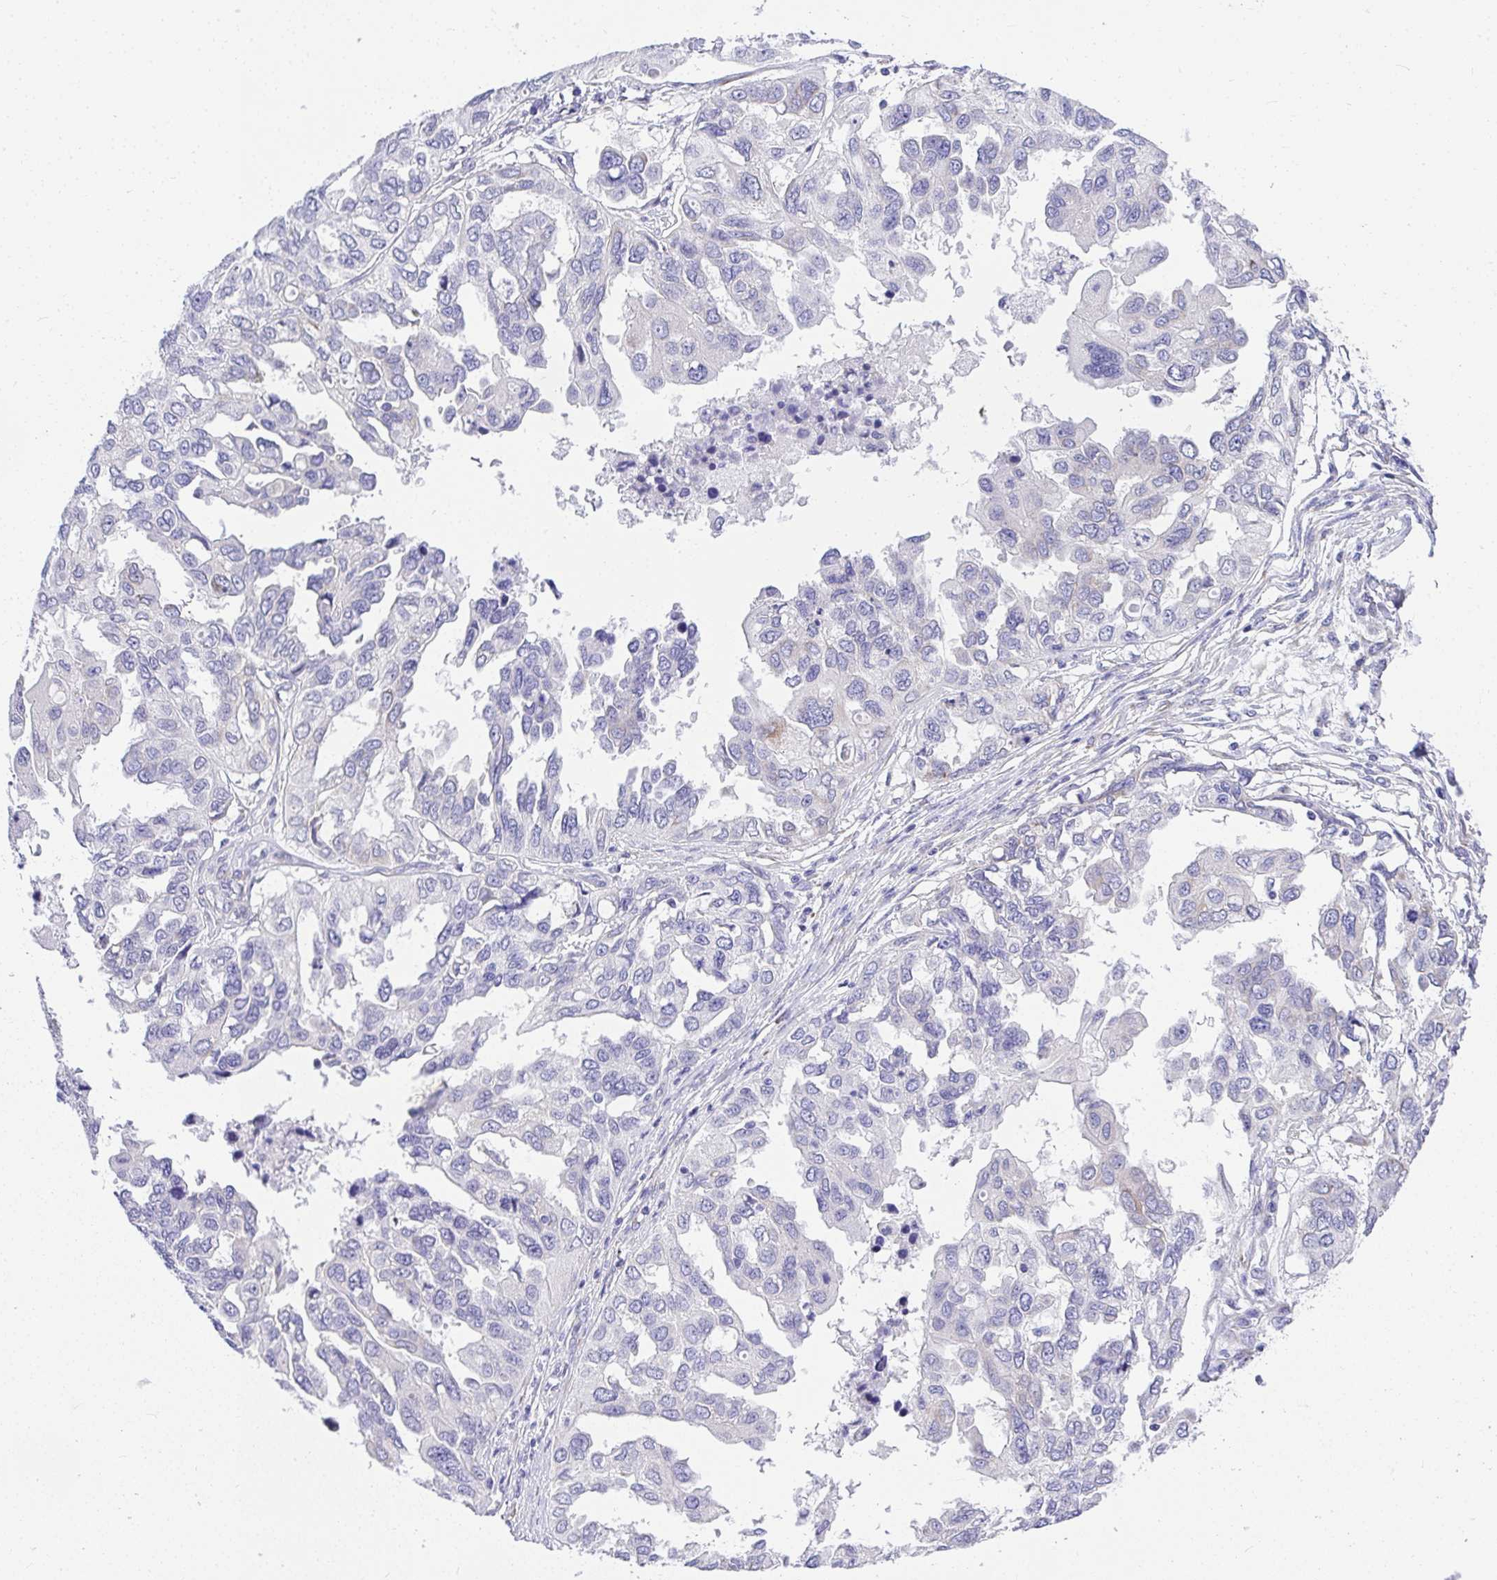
{"staining": {"intensity": "negative", "quantity": "none", "location": "none"}, "tissue": "ovarian cancer", "cell_type": "Tumor cells", "image_type": "cancer", "snomed": [{"axis": "morphology", "description": "Cystadenocarcinoma, serous, NOS"}, {"axis": "topography", "description": "Ovary"}], "caption": "High power microscopy image of an immunohistochemistry histopathology image of ovarian cancer, revealing no significant staining in tumor cells.", "gene": "ADRA2C", "patient": {"sex": "female", "age": 53}}